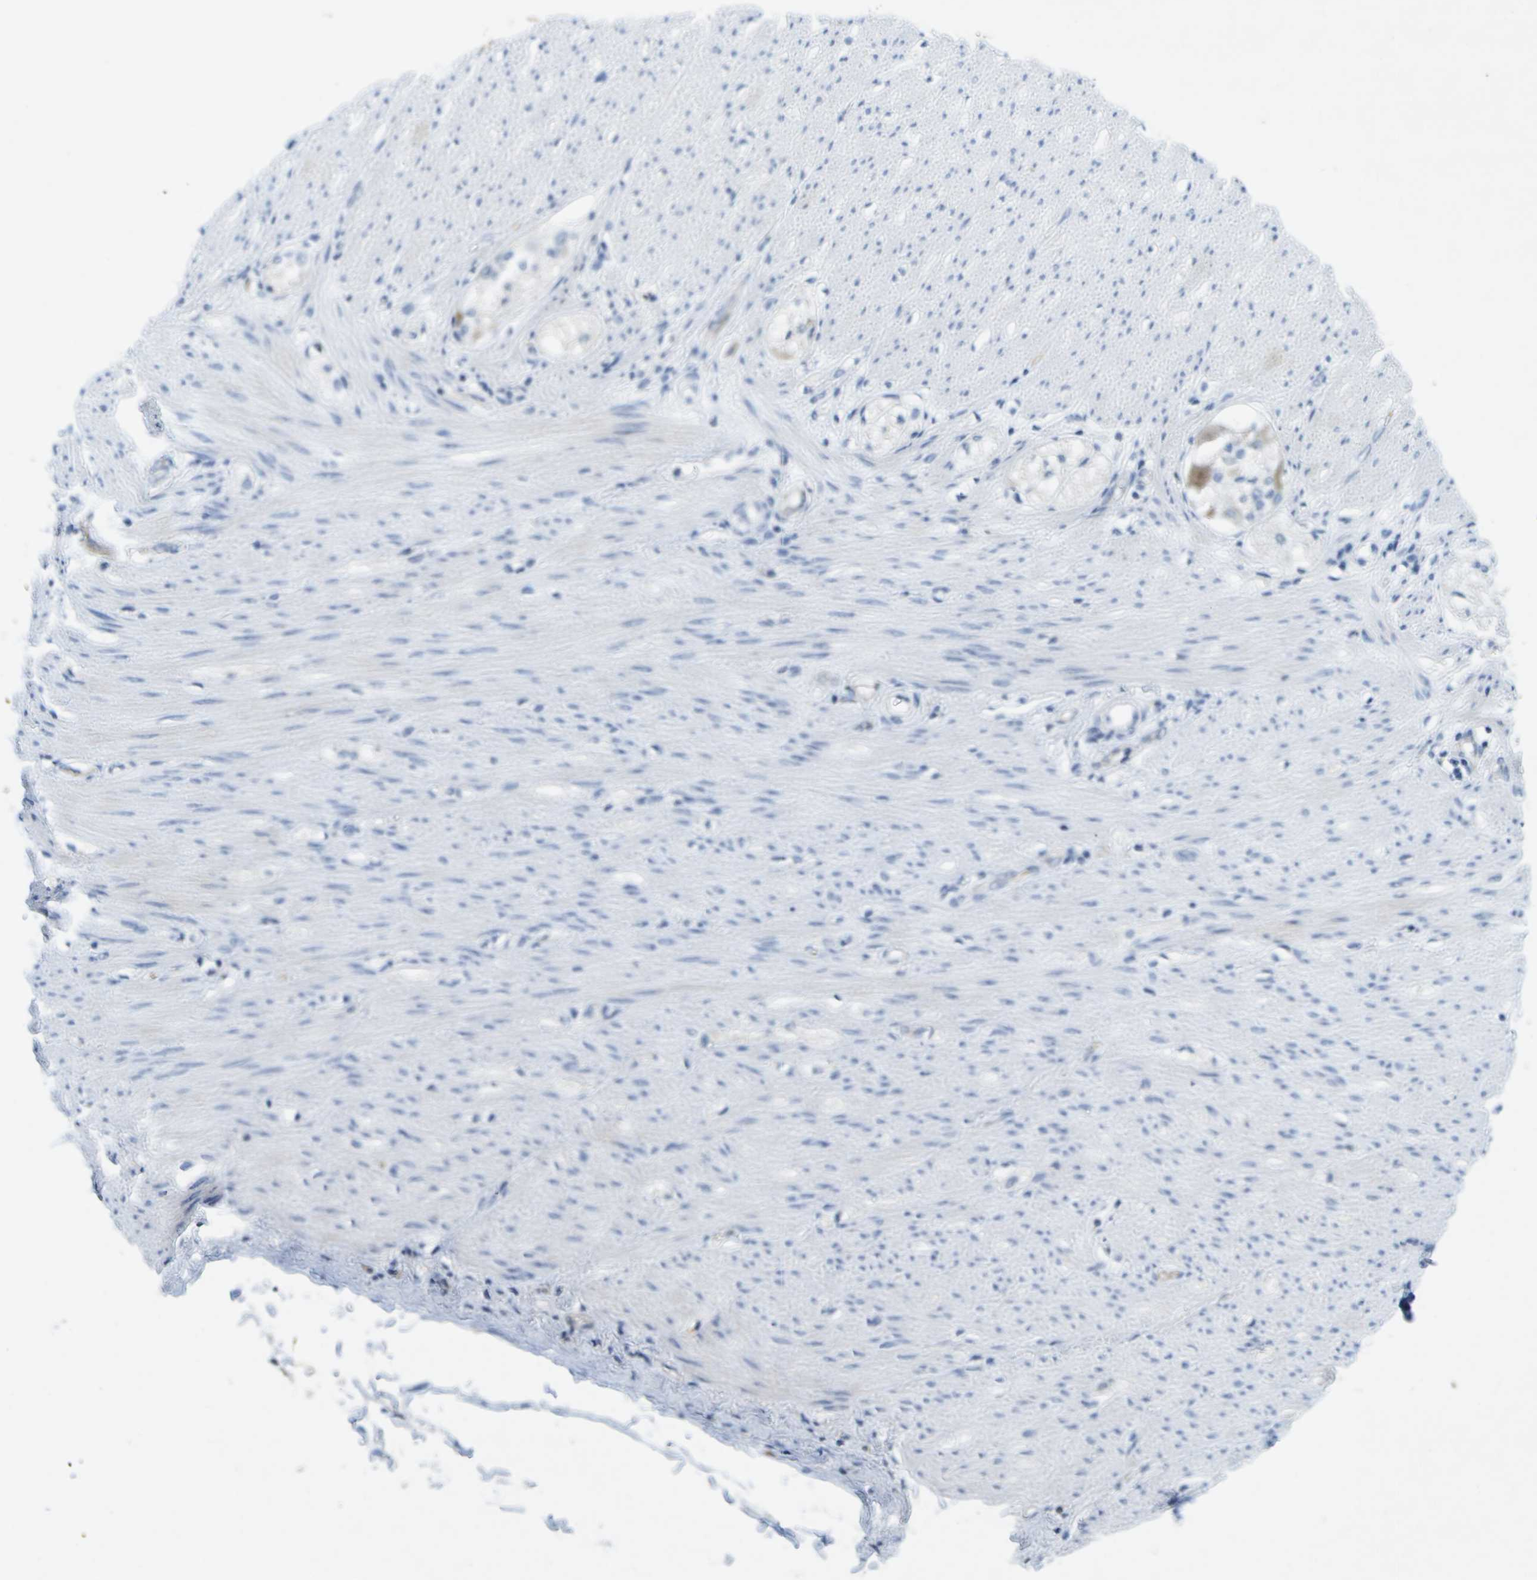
{"staining": {"intensity": "negative", "quantity": "none", "location": "none"}, "tissue": "adipose tissue", "cell_type": "Adipocytes", "image_type": "normal", "snomed": [{"axis": "morphology", "description": "Normal tissue, NOS"}, {"axis": "morphology", "description": "Adenocarcinoma, NOS"}, {"axis": "topography", "description": "Colon"}, {"axis": "topography", "description": "Peripheral nerve tissue"}], "caption": "Adipocytes are negative for brown protein staining in unremarkable adipose tissue. The staining is performed using DAB brown chromogen with nuclei counter-stained in using hematoxylin.", "gene": "LIPG", "patient": {"sex": "male", "age": 14}}